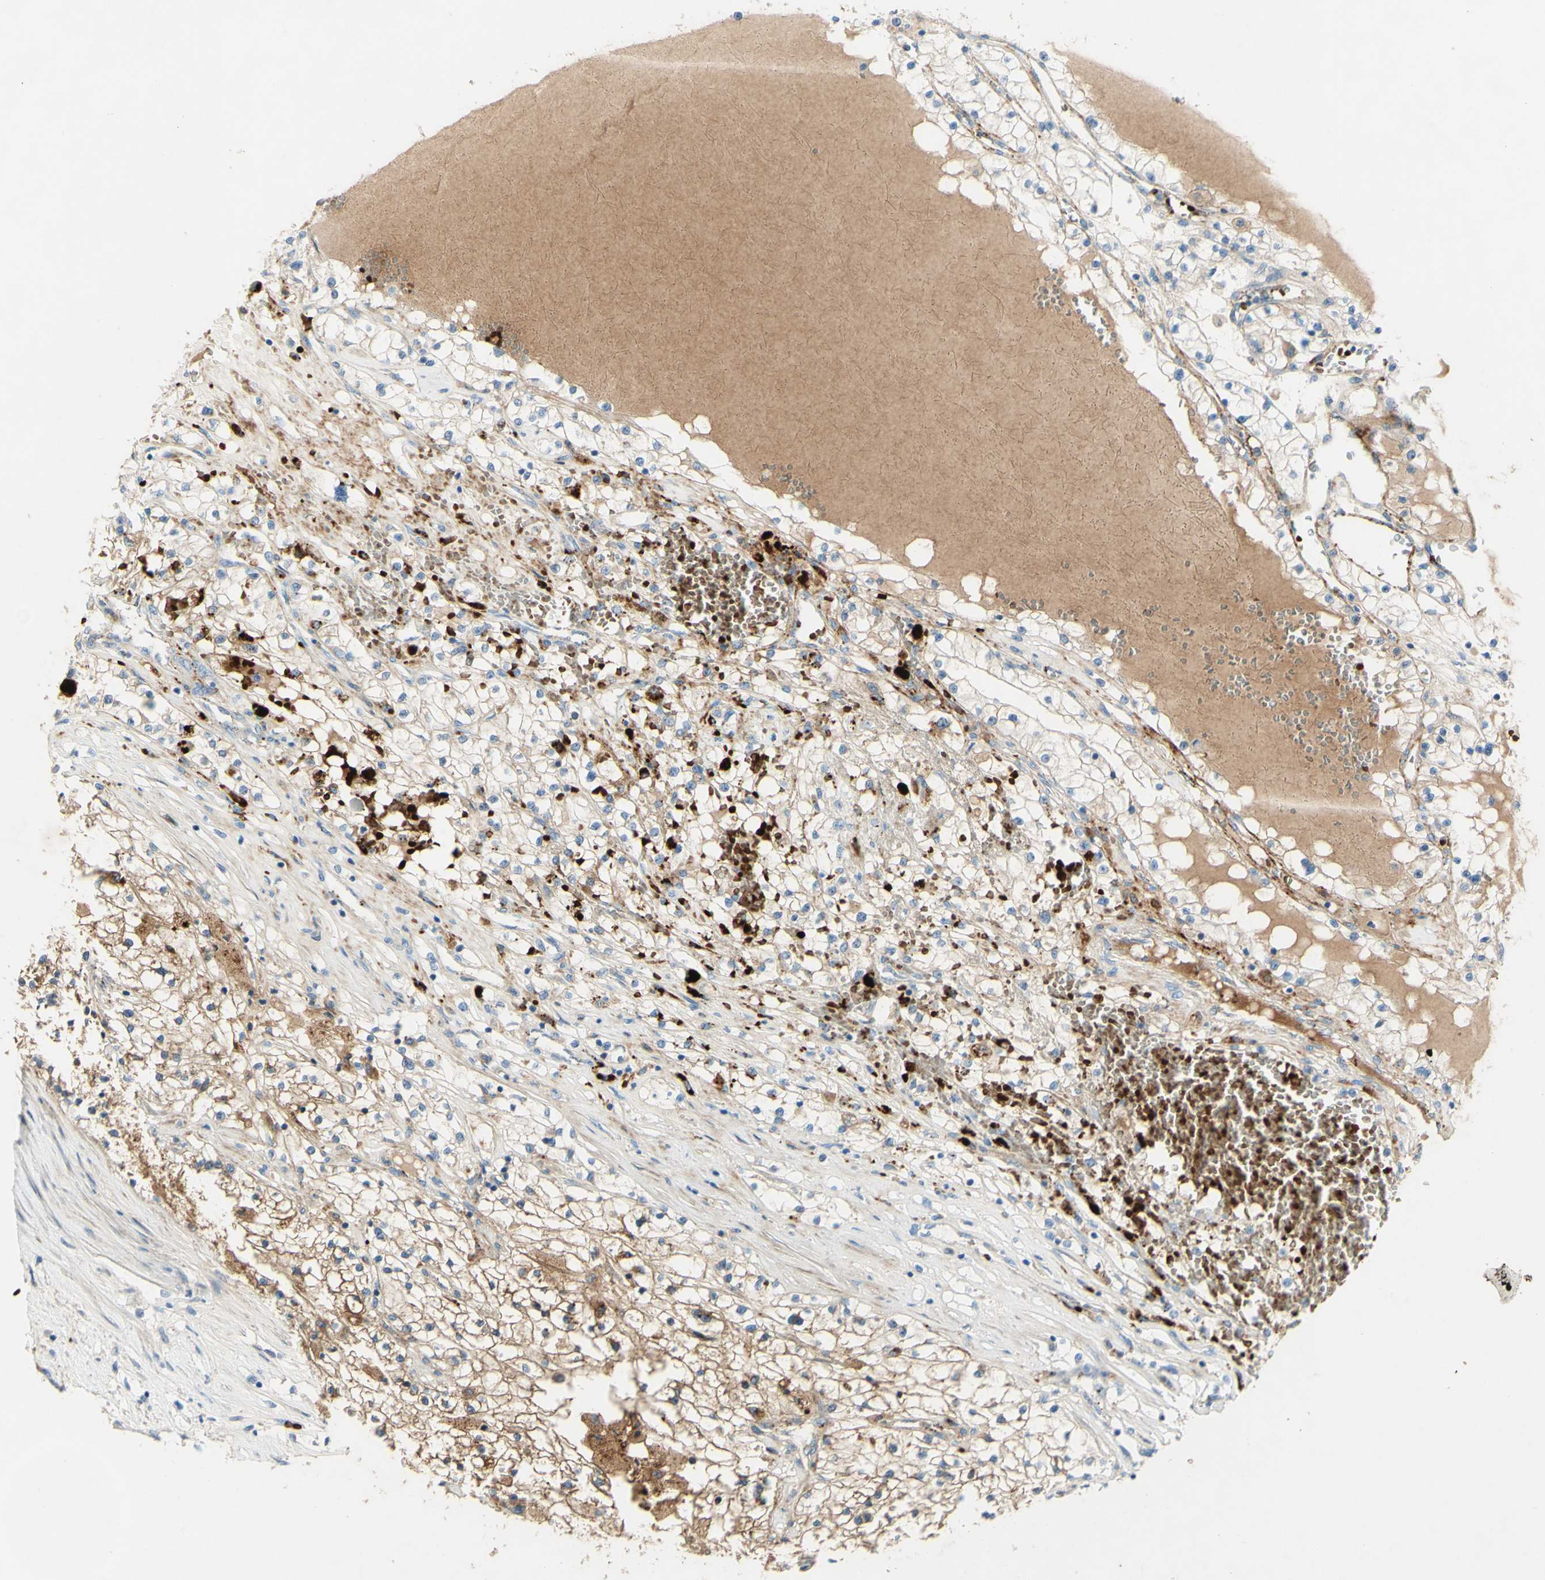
{"staining": {"intensity": "moderate", "quantity": "<25%", "location": "cytoplasmic/membranous"}, "tissue": "renal cancer", "cell_type": "Tumor cells", "image_type": "cancer", "snomed": [{"axis": "morphology", "description": "Adenocarcinoma, NOS"}, {"axis": "topography", "description": "Kidney"}], "caption": "High-magnification brightfield microscopy of renal adenocarcinoma stained with DAB (3,3'-diaminobenzidine) (brown) and counterstained with hematoxylin (blue). tumor cells exhibit moderate cytoplasmic/membranous positivity is seen in about<25% of cells. (DAB = brown stain, brightfield microscopy at high magnification).", "gene": "GAN", "patient": {"sex": "male", "age": 68}}